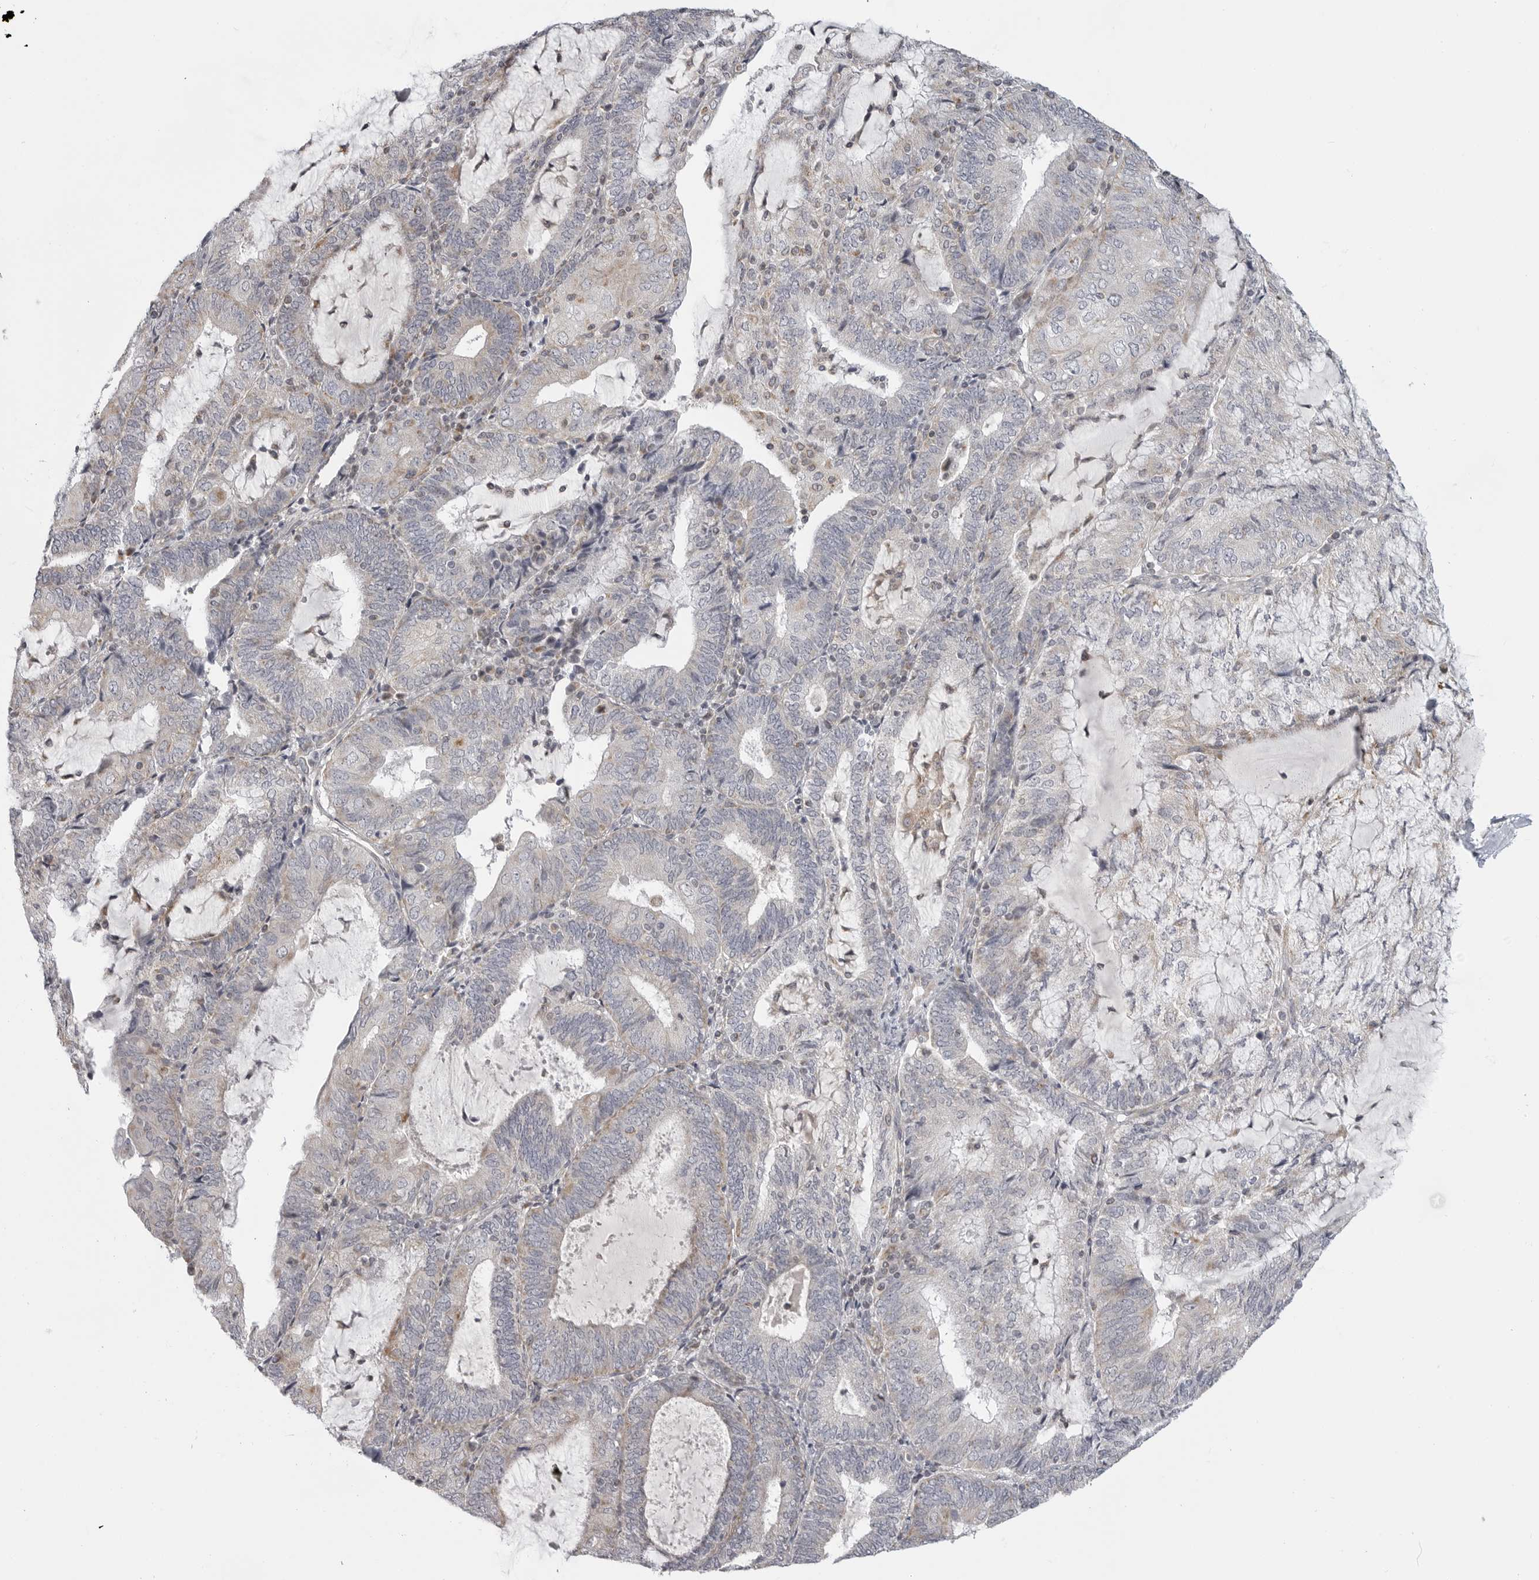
{"staining": {"intensity": "negative", "quantity": "none", "location": "none"}, "tissue": "endometrial cancer", "cell_type": "Tumor cells", "image_type": "cancer", "snomed": [{"axis": "morphology", "description": "Adenocarcinoma, NOS"}, {"axis": "topography", "description": "Endometrium"}], "caption": "Endometrial cancer (adenocarcinoma) stained for a protein using immunohistochemistry (IHC) exhibits no expression tumor cells.", "gene": "MAP7D1", "patient": {"sex": "female", "age": 81}}